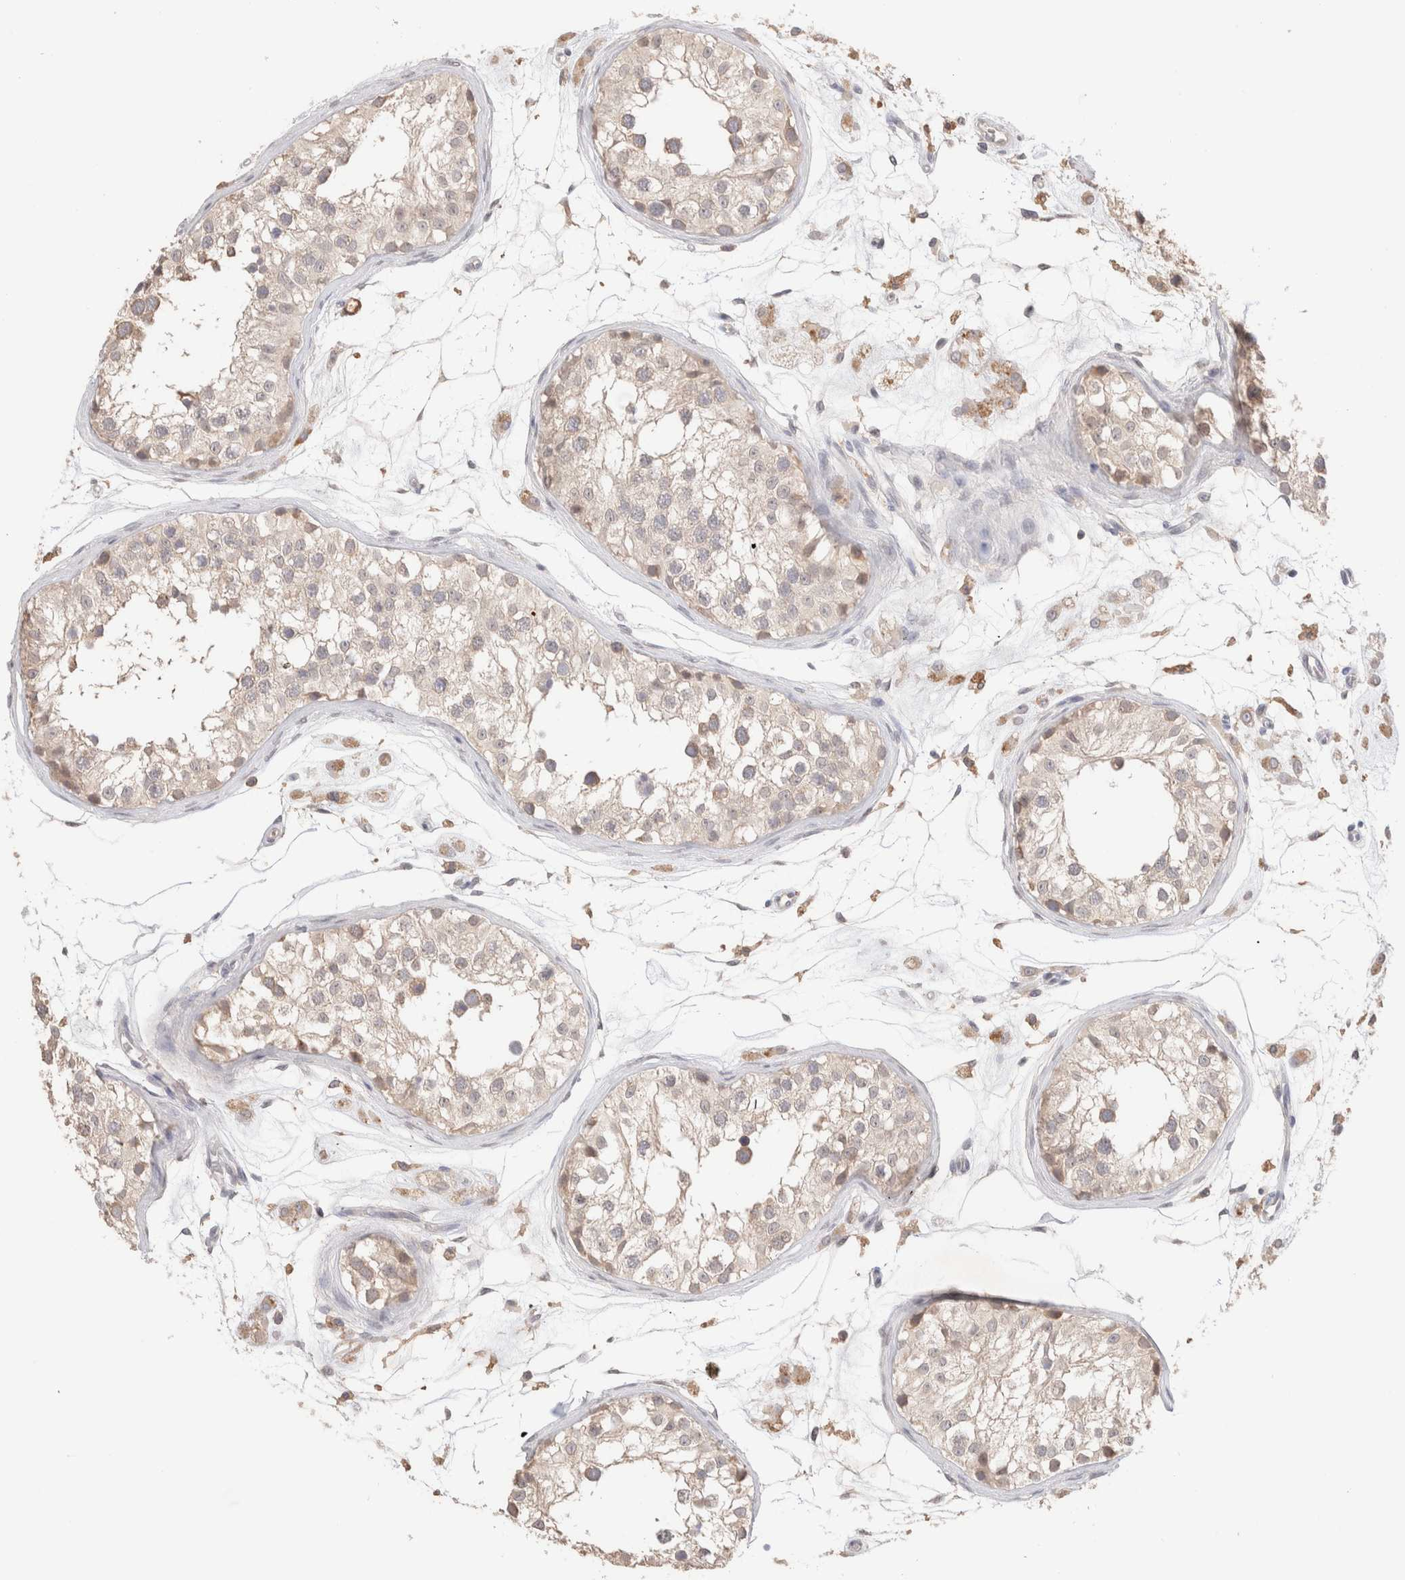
{"staining": {"intensity": "weak", "quantity": ">75%", "location": "cytoplasmic/membranous"}, "tissue": "testis", "cell_type": "Cells in seminiferous ducts", "image_type": "normal", "snomed": [{"axis": "morphology", "description": "Normal tissue, NOS"}, {"axis": "morphology", "description": "Adenocarcinoma, metastatic, NOS"}, {"axis": "topography", "description": "Testis"}], "caption": "Human testis stained with a brown dye demonstrates weak cytoplasmic/membranous positive expression in approximately >75% of cells in seminiferous ducts.", "gene": "TRIM41", "patient": {"sex": "male", "age": 26}}